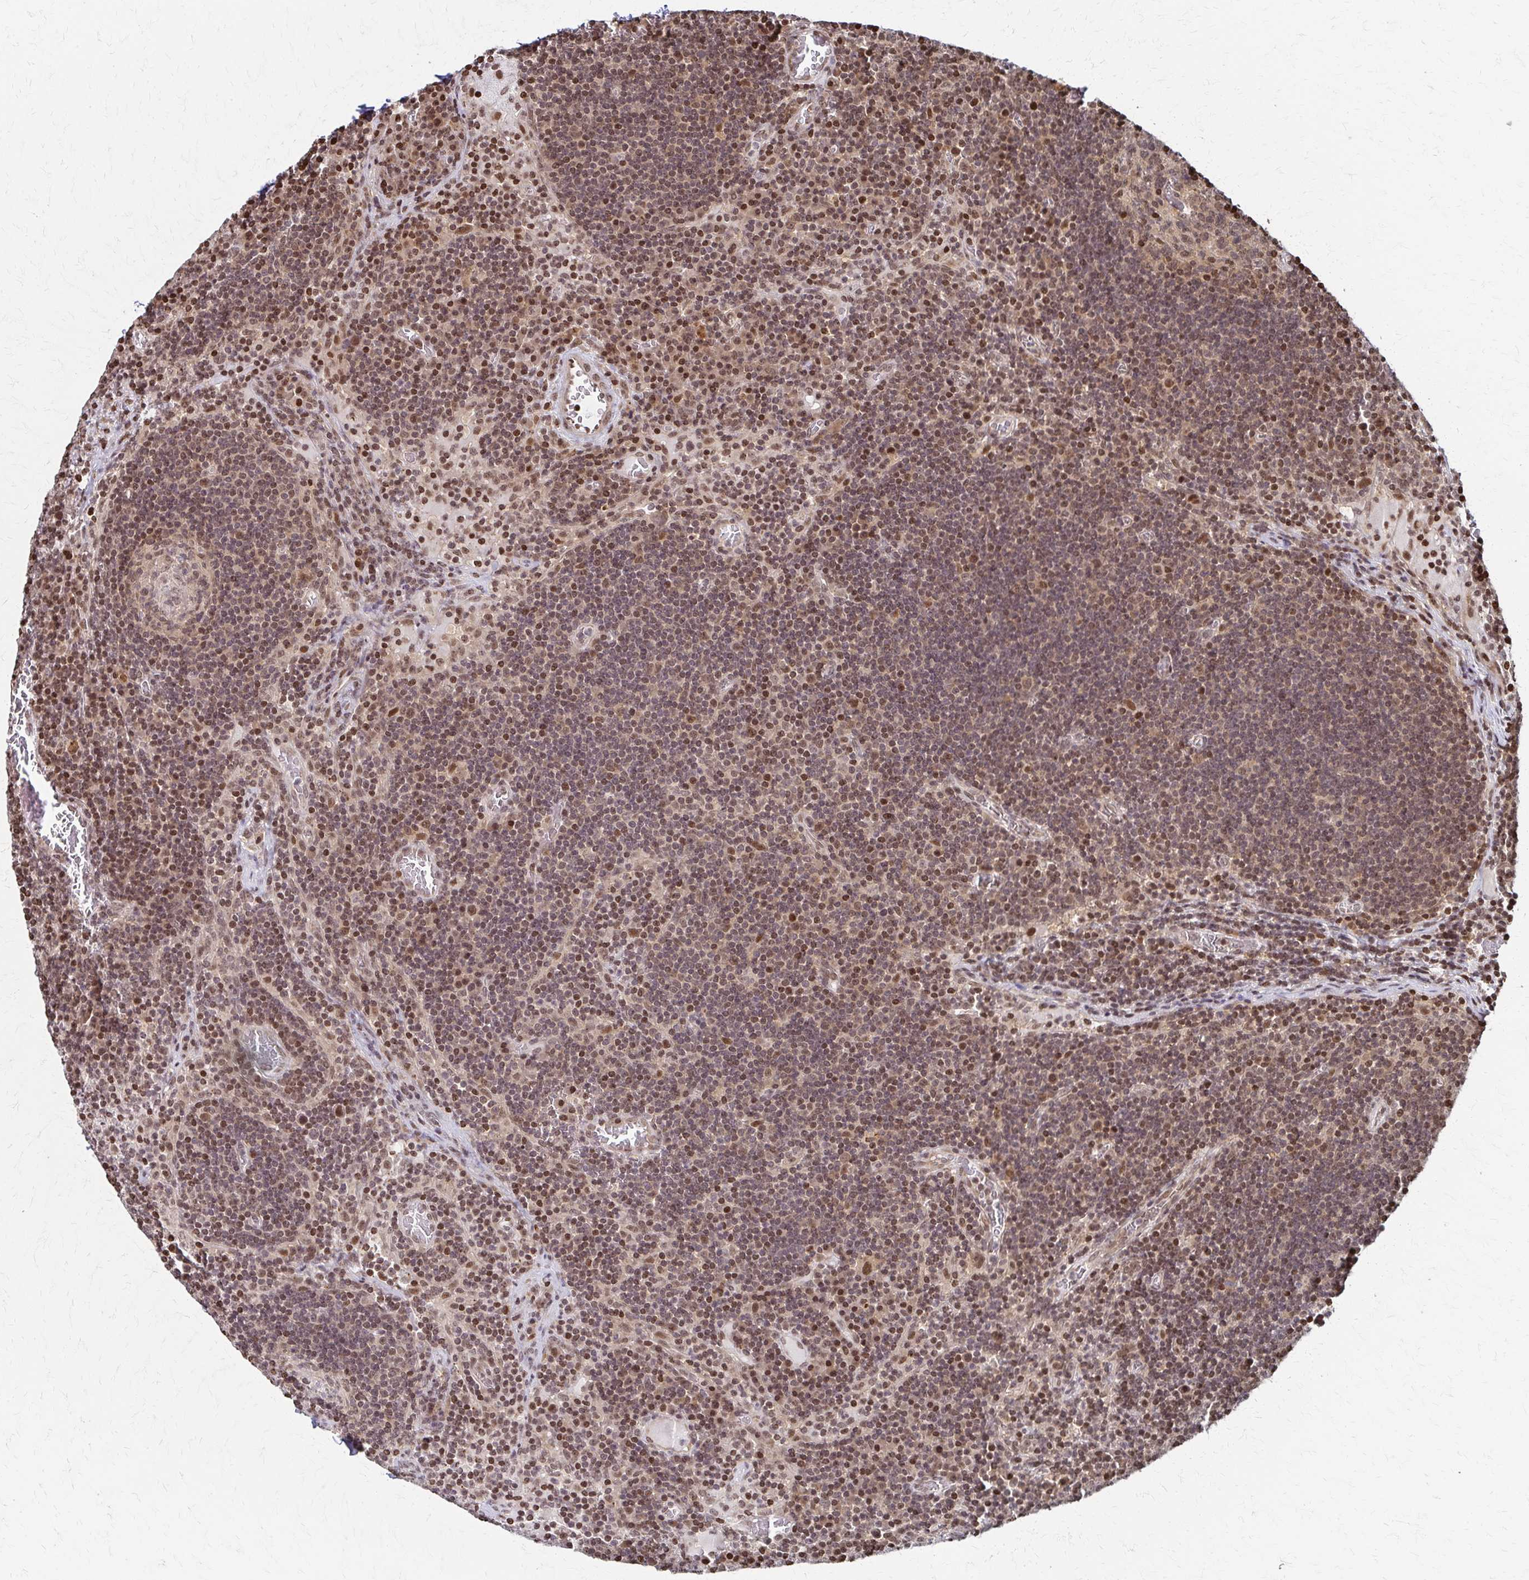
{"staining": {"intensity": "weak", "quantity": "25%-75%", "location": "nuclear"}, "tissue": "lymph node", "cell_type": "Germinal center cells", "image_type": "normal", "snomed": [{"axis": "morphology", "description": "Normal tissue, NOS"}, {"axis": "topography", "description": "Lymph node"}], "caption": "High-power microscopy captured an immunohistochemistry histopathology image of unremarkable lymph node, revealing weak nuclear staining in approximately 25%-75% of germinal center cells.", "gene": "PSMD7", "patient": {"sex": "male", "age": 67}}